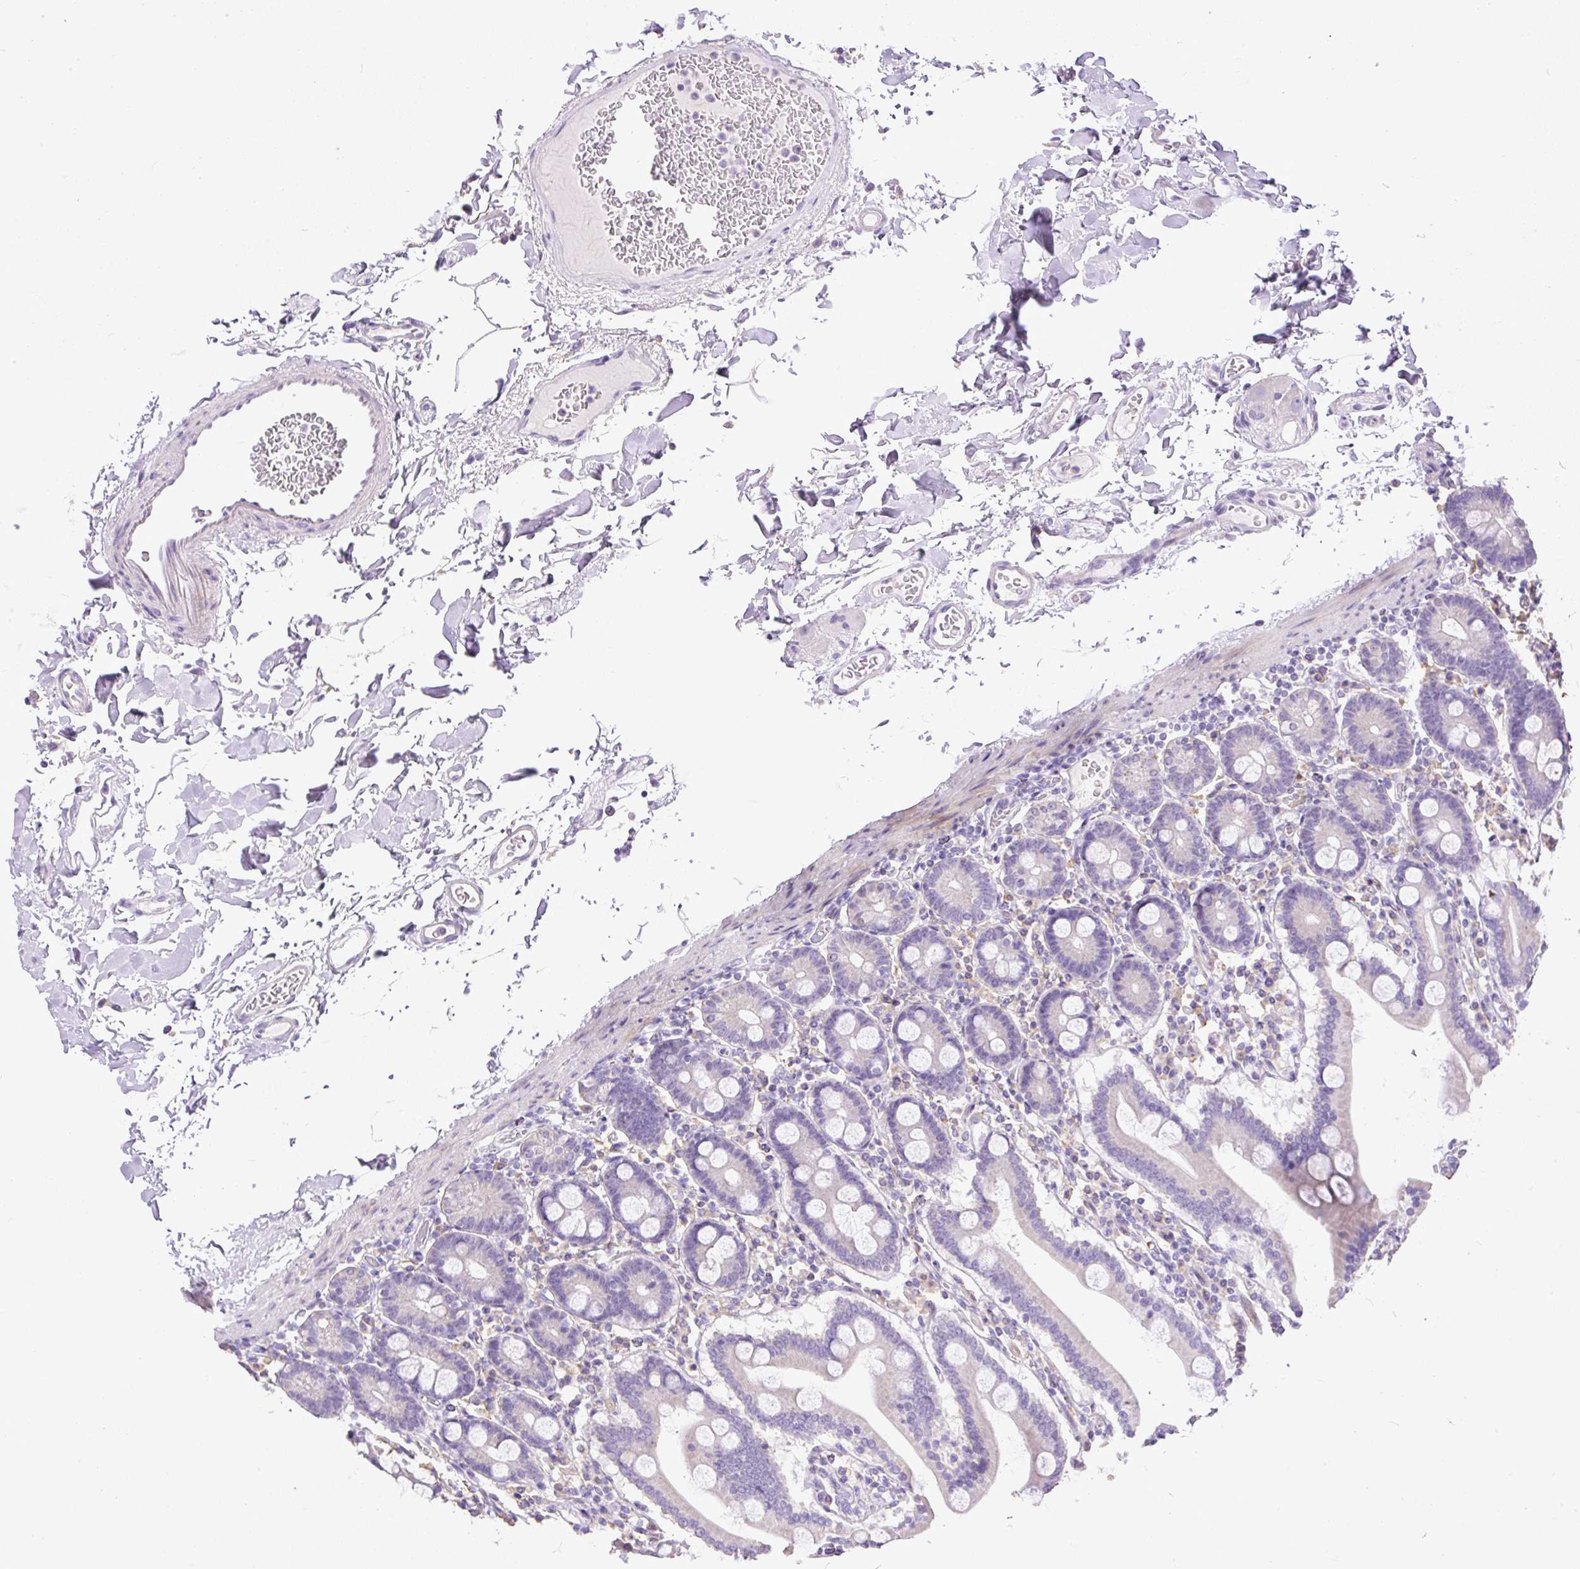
{"staining": {"intensity": "negative", "quantity": "none", "location": "none"}, "tissue": "duodenum", "cell_type": "Glandular cells", "image_type": "normal", "snomed": [{"axis": "morphology", "description": "Normal tissue, NOS"}, {"axis": "topography", "description": "Duodenum"}], "caption": "DAB immunohistochemical staining of benign human duodenum displays no significant expression in glandular cells.", "gene": "GBX1", "patient": {"sex": "male", "age": 55}}